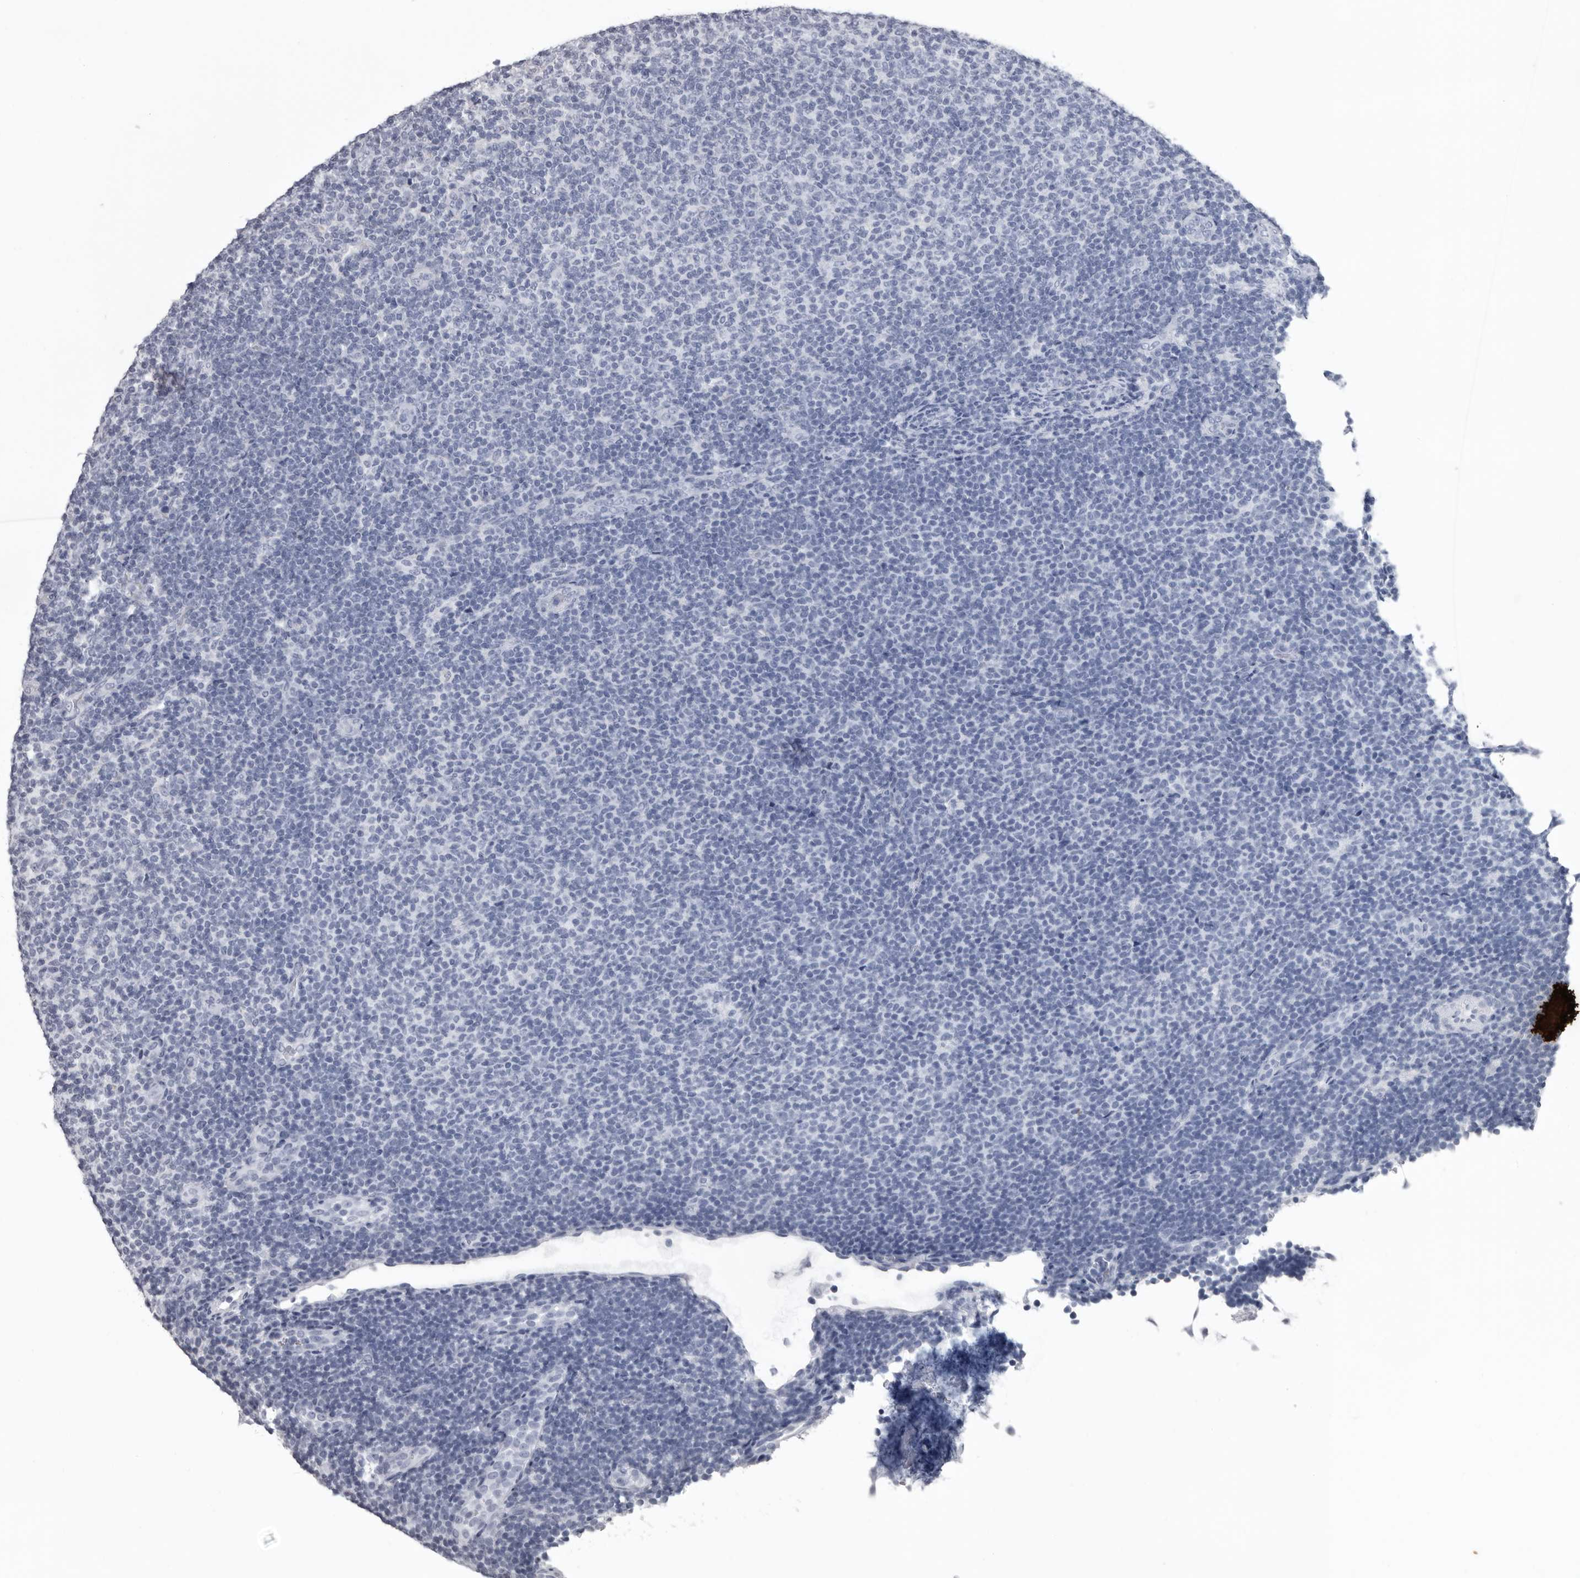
{"staining": {"intensity": "negative", "quantity": "none", "location": "none"}, "tissue": "lymphoma", "cell_type": "Tumor cells", "image_type": "cancer", "snomed": [{"axis": "morphology", "description": "Malignant lymphoma, non-Hodgkin's type, Low grade"}, {"axis": "topography", "description": "Lymph node"}], "caption": "There is no significant expression in tumor cells of lymphoma.", "gene": "ALDH5A1", "patient": {"sex": "male", "age": 66}}